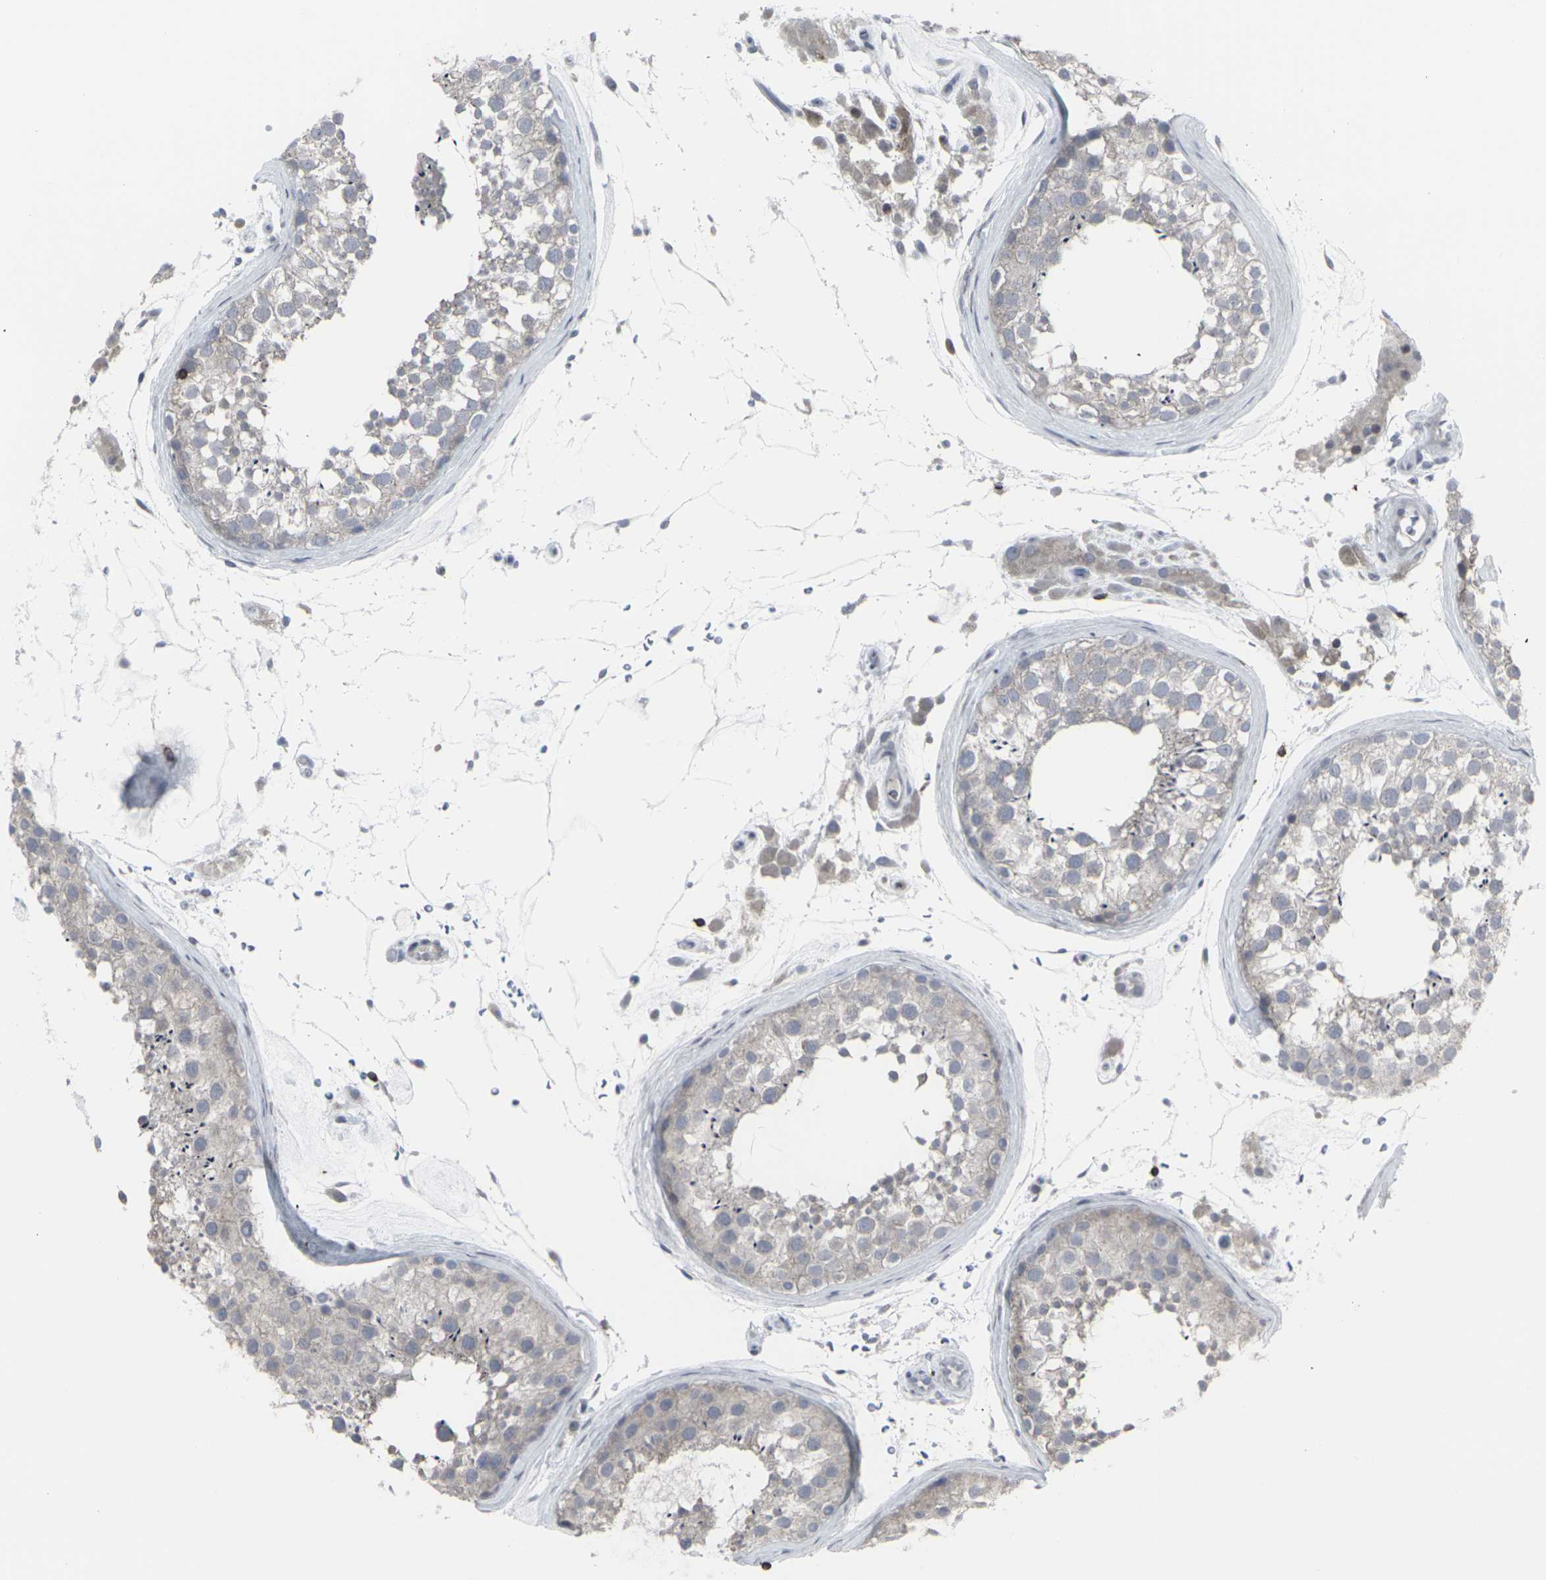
{"staining": {"intensity": "weak", "quantity": "<25%", "location": "cytoplasmic/membranous"}, "tissue": "testis", "cell_type": "Cells in seminiferous ducts", "image_type": "normal", "snomed": [{"axis": "morphology", "description": "Normal tissue, NOS"}, {"axis": "topography", "description": "Testis"}], "caption": "The histopathology image demonstrates no staining of cells in seminiferous ducts in benign testis. Brightfield microscopy of IHC stained with DAB (3,3'-diaminobenzidine) (brown) and hematoxylin (blue), captured at high magnification.", "gene": "APOBEC2", "patient": {"sex": "male", "age": 46}}